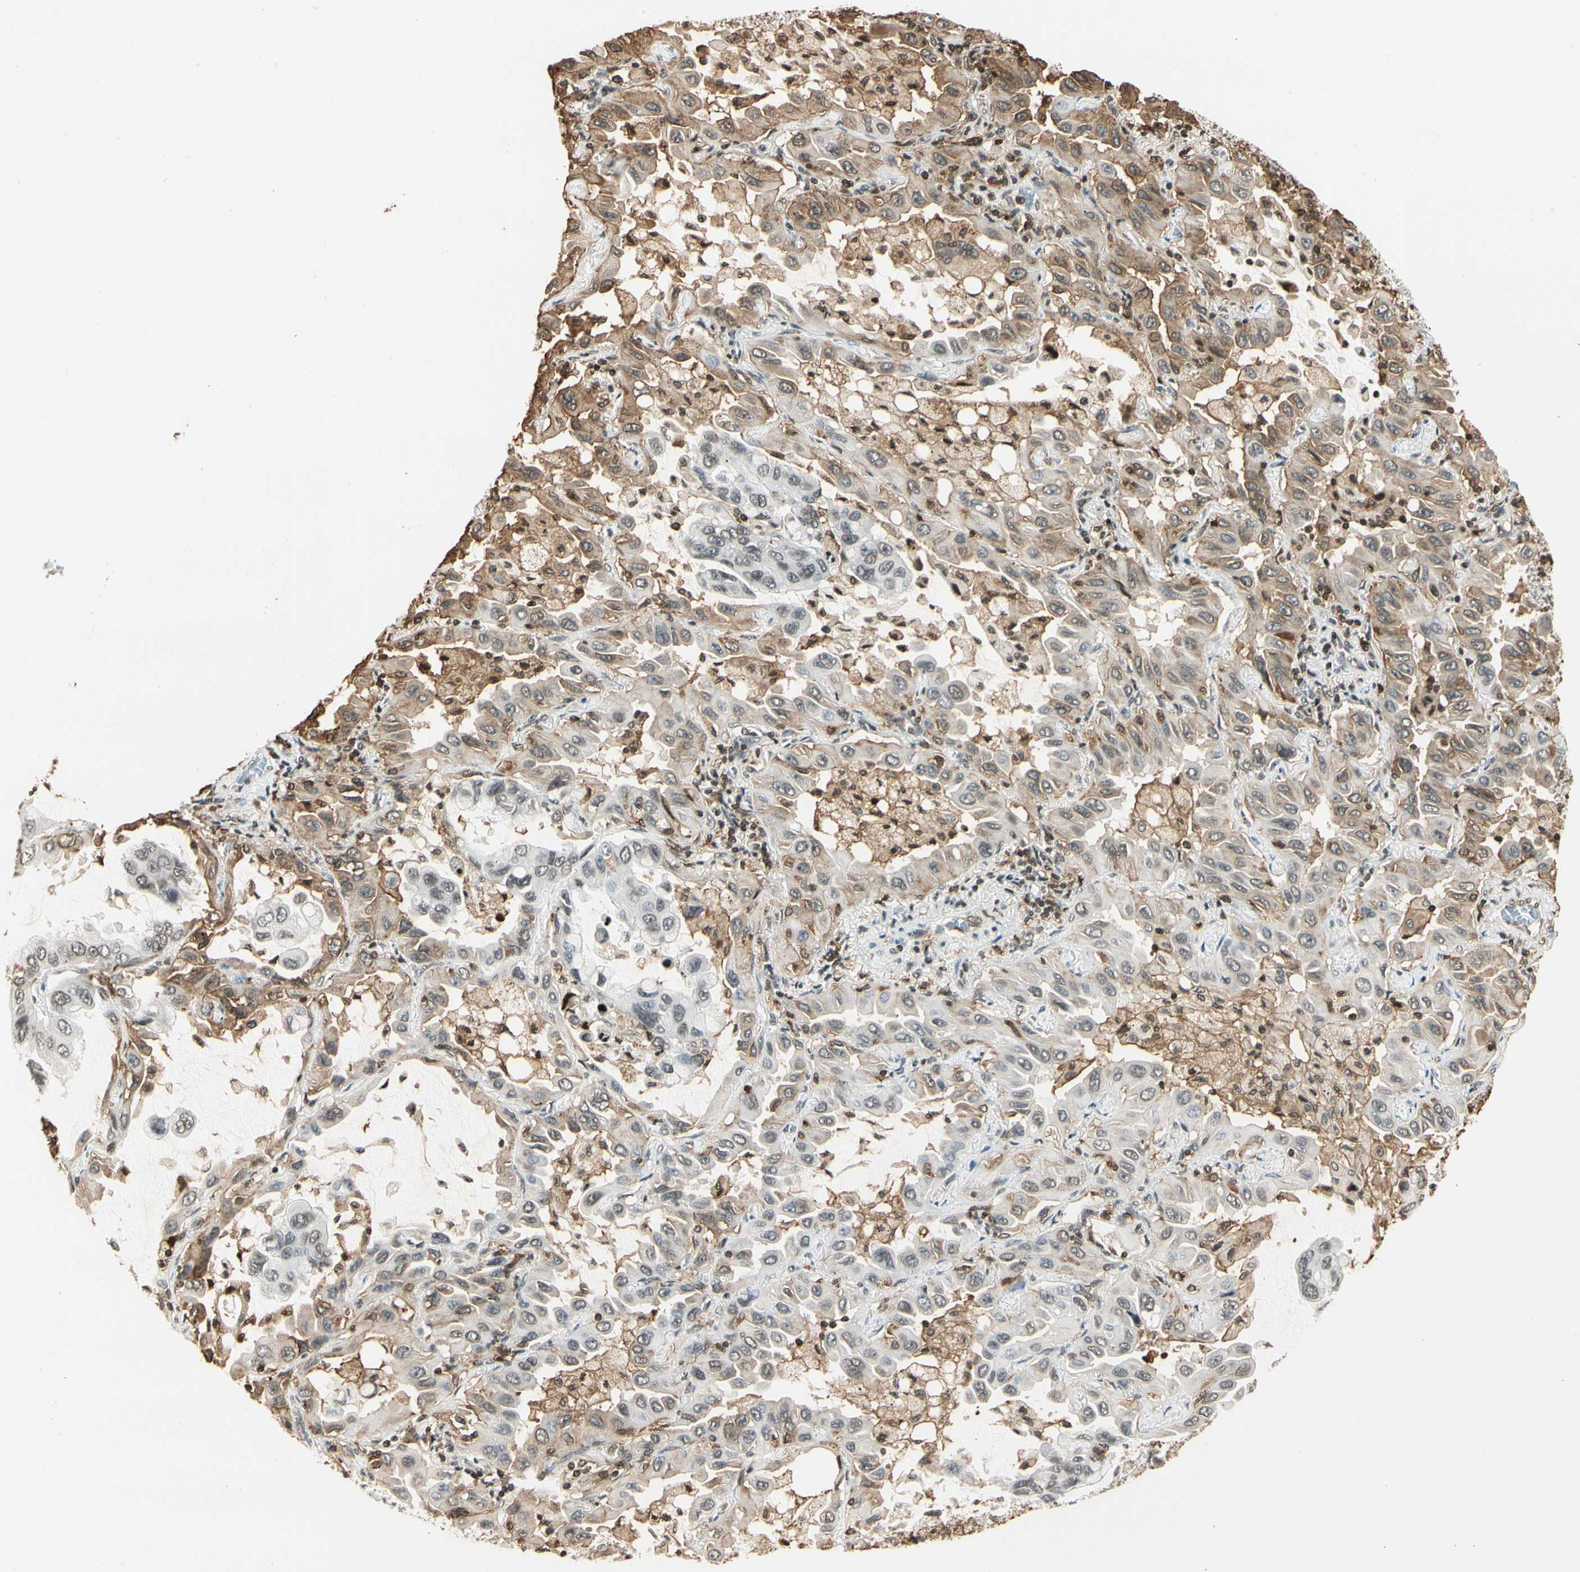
{"staining": {"intensity": "moderate", "quantity": "<25%", "location": "cytoplasmic/membranous,nuclear"}, "tissue": "lung cancer", "cell_type": "Tumor cells", "image_type": "cancer", "snomed": [{"axis": "morphology", "description": "Adenocarcinoma, NOS"}, {"axis": "topography", "description": "Lung"}], "caption": "About <25% of tumor cells in lung adenocarcinoma reveal moderate cytoplasmic/membranous and nuclear protein staining as visualized by brown immunohistochemical staining.", "gene": "FER", "patient": {"sex": "male", "age": 64}}